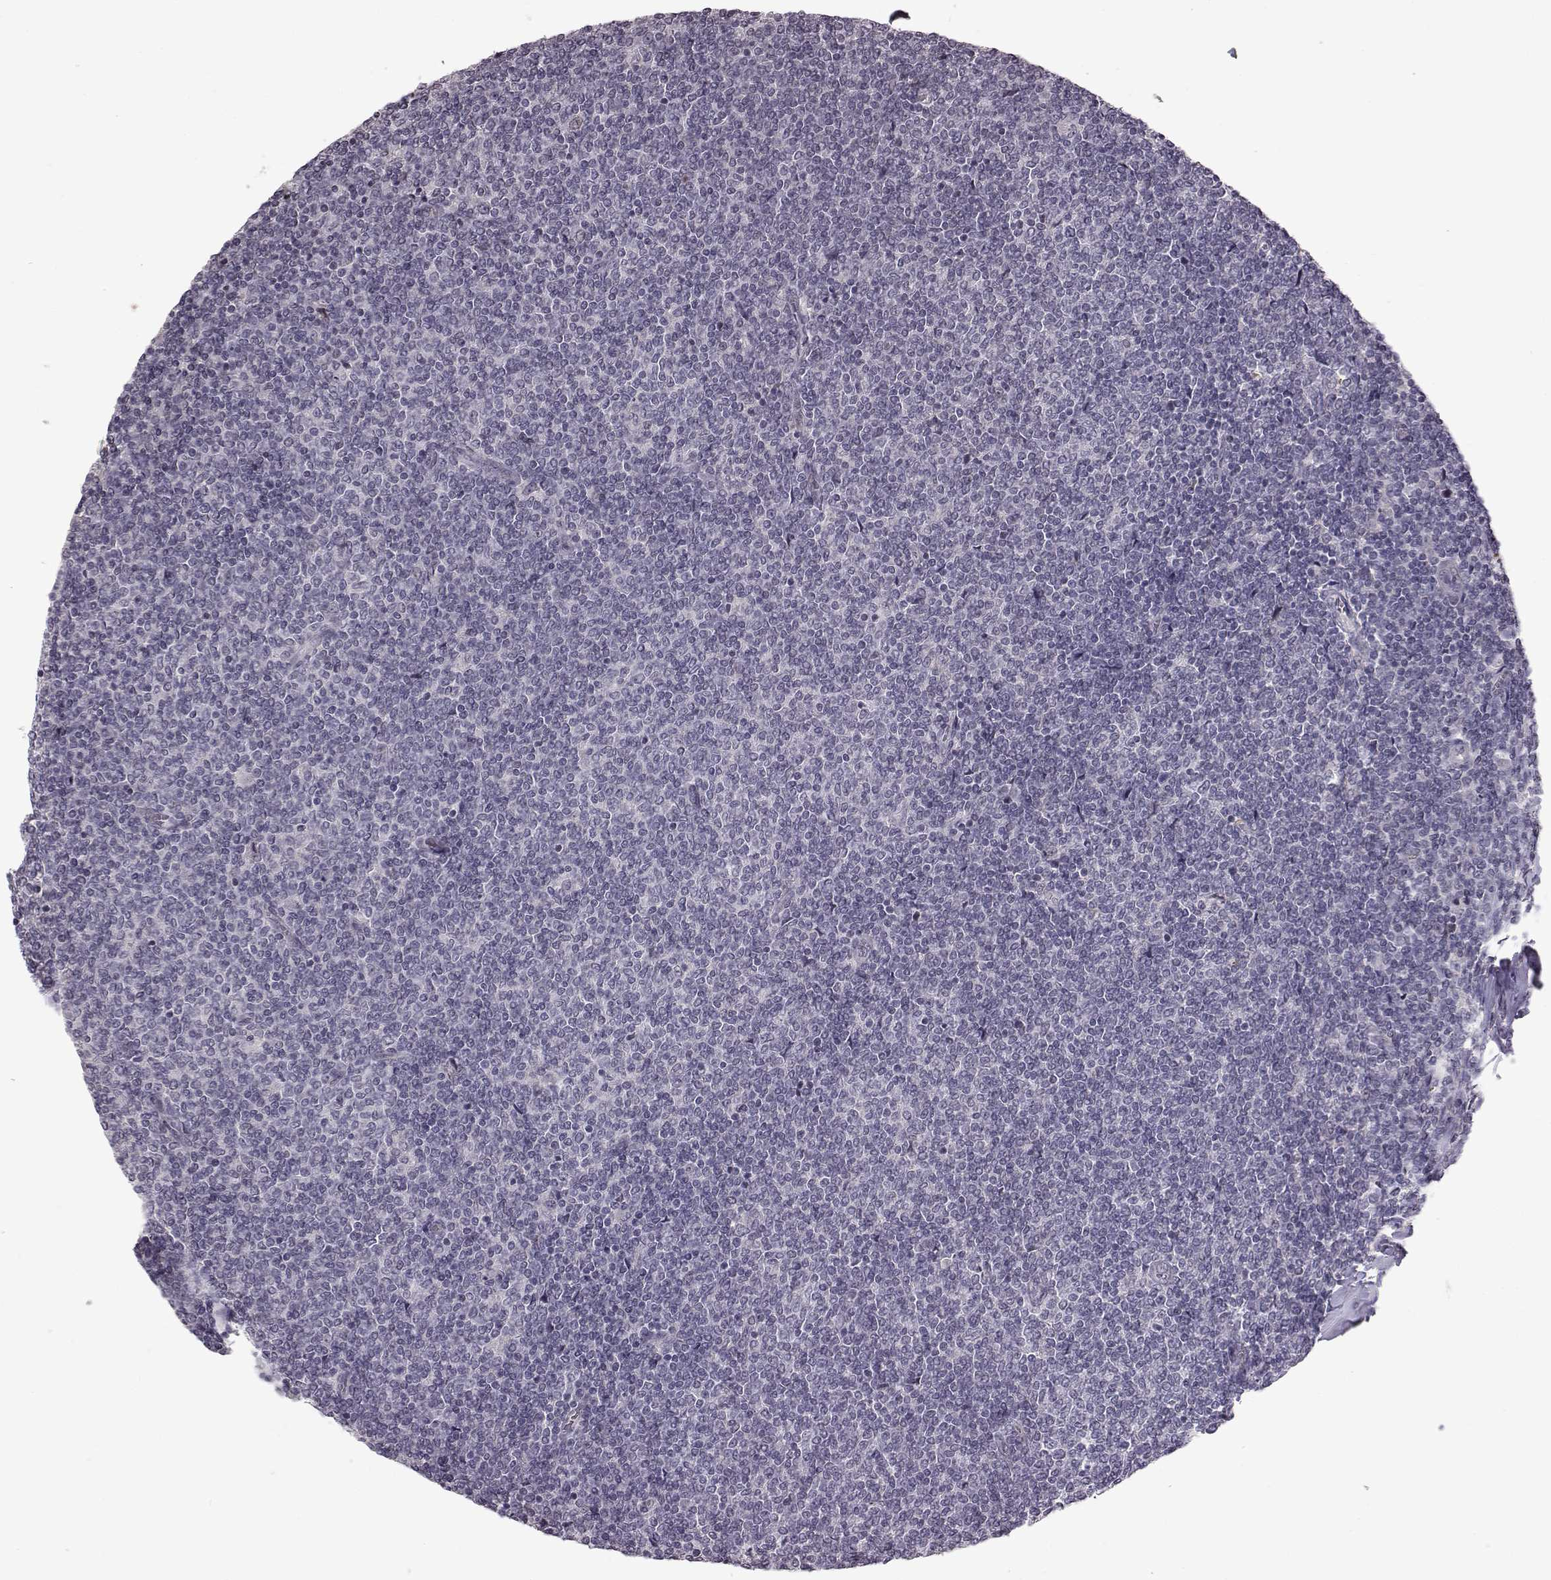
{"staining": {"intensity": "negative", "quantity": "none", "location": "none"}, "tissue": "lymphoma", "cell_type": "Tumor cells", "image_type": "cancer", "snomed": [{"axis": "morphology", "description": "Malignant lymphoma, non-Hodgkin's type, Low grade"}, {"axis": "topography", "description": "Lymph node"}], "caption": "Immunohistochemistry (IHC) photomicrograph of human low-grade malignant lymphoma, non-Hodgkin's type stained for a protein (brown), which exhibits no expression in tumor cells. (DAB immunohistochemistry visualized using brightfield microscopy, high magnification).", "gene": "GAL", "patient": {"sex": "male", "age": 52}}